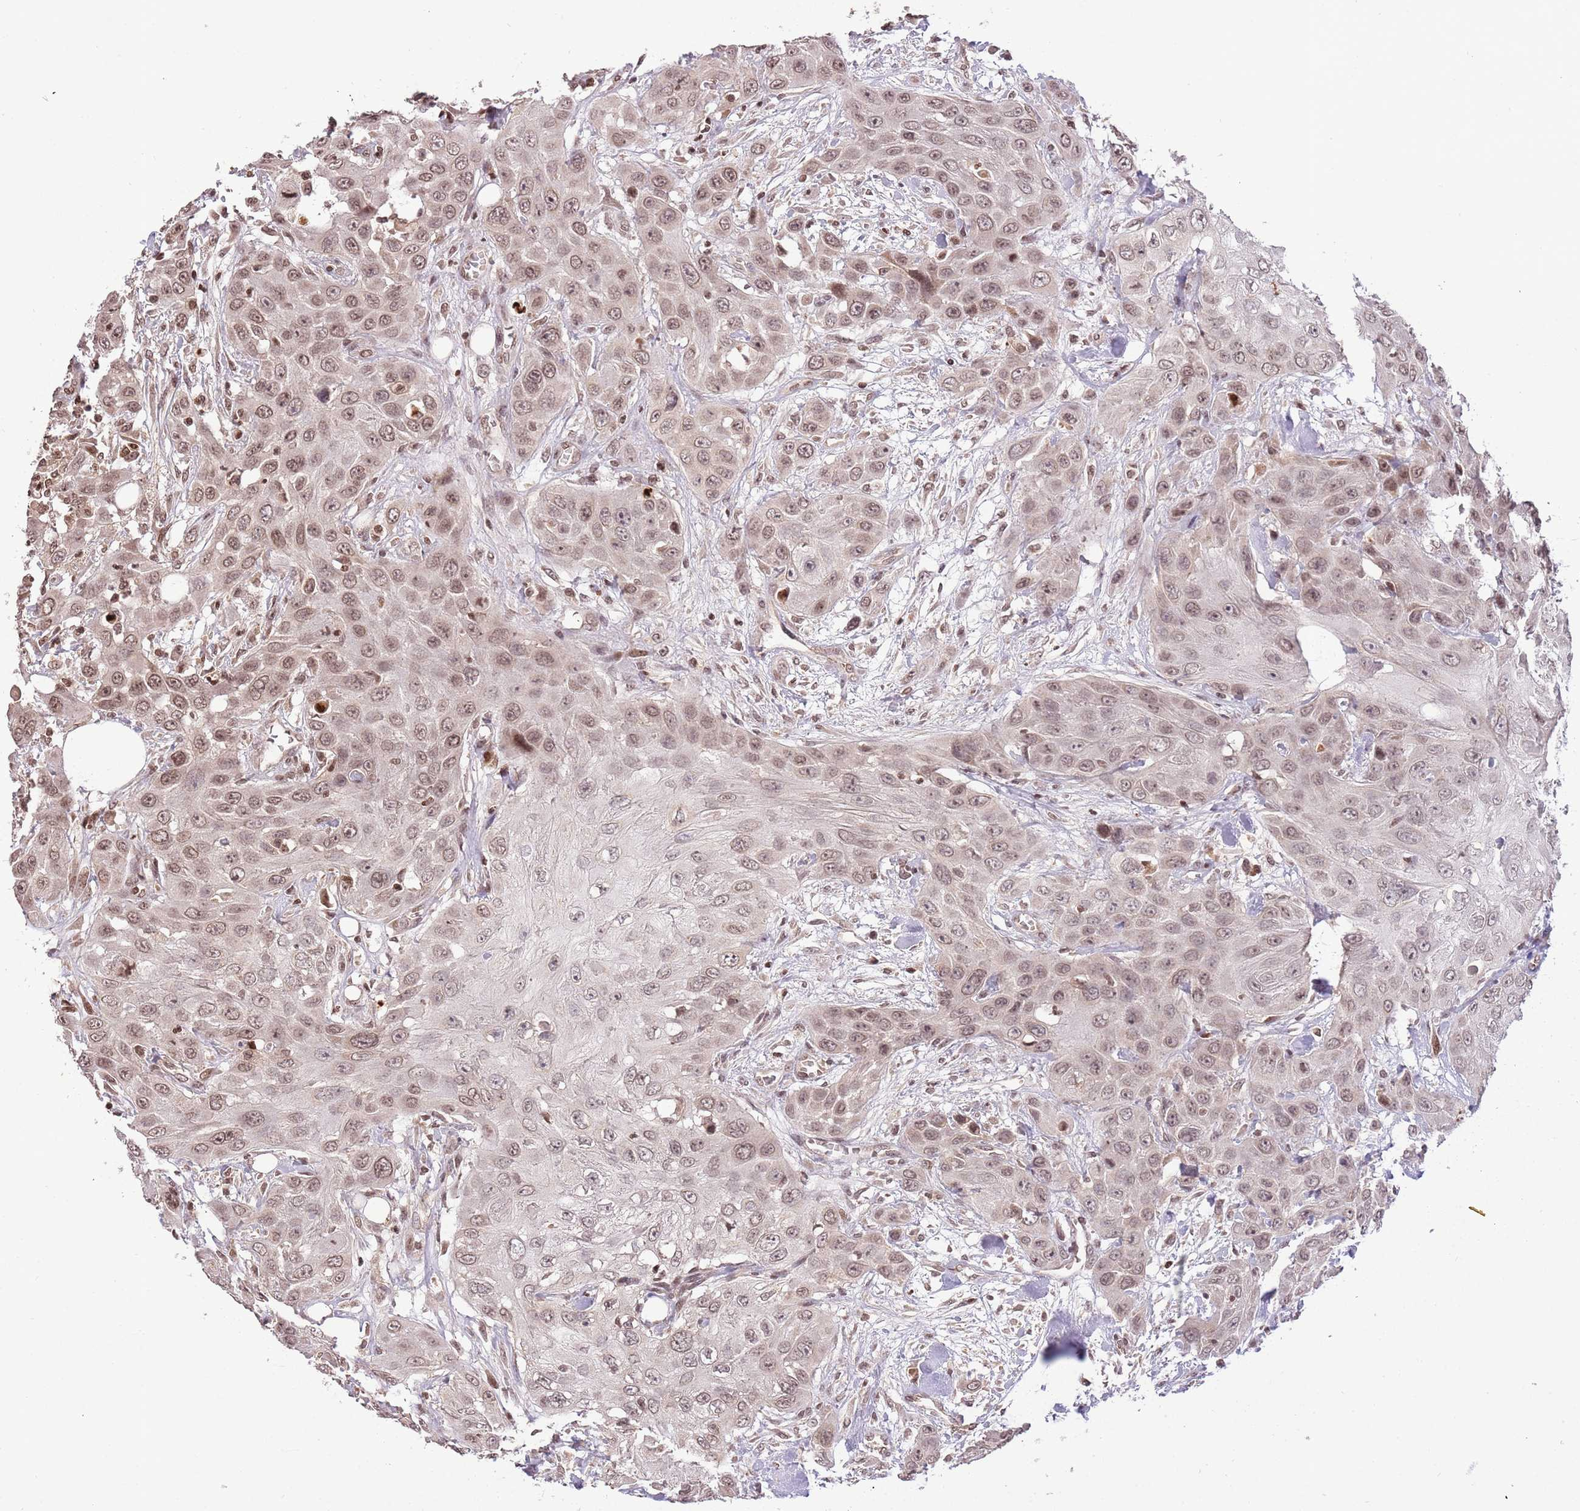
{"staining": {"intensity": "moderate", "quantity": "25%-75%", "location": "nuclear"}, "tissue": "head and neck cancer", "cell_type": "Tumor cells", "image_type": "cancer", "snomed": [{"axis": "morphology", "description": "Squamous cell carcinoma, NOS"}, {"axis": "topography", "description": "Head-Neck"}], "caption": "The photomicrograph displays staining of head and neck cancer (squamous cell carcinoma), revealing moderate nuclear protein expression (brown color) within tumor cells.", "gene": "SAMSN1", "patient": {"sex": "male", "age": 81}}